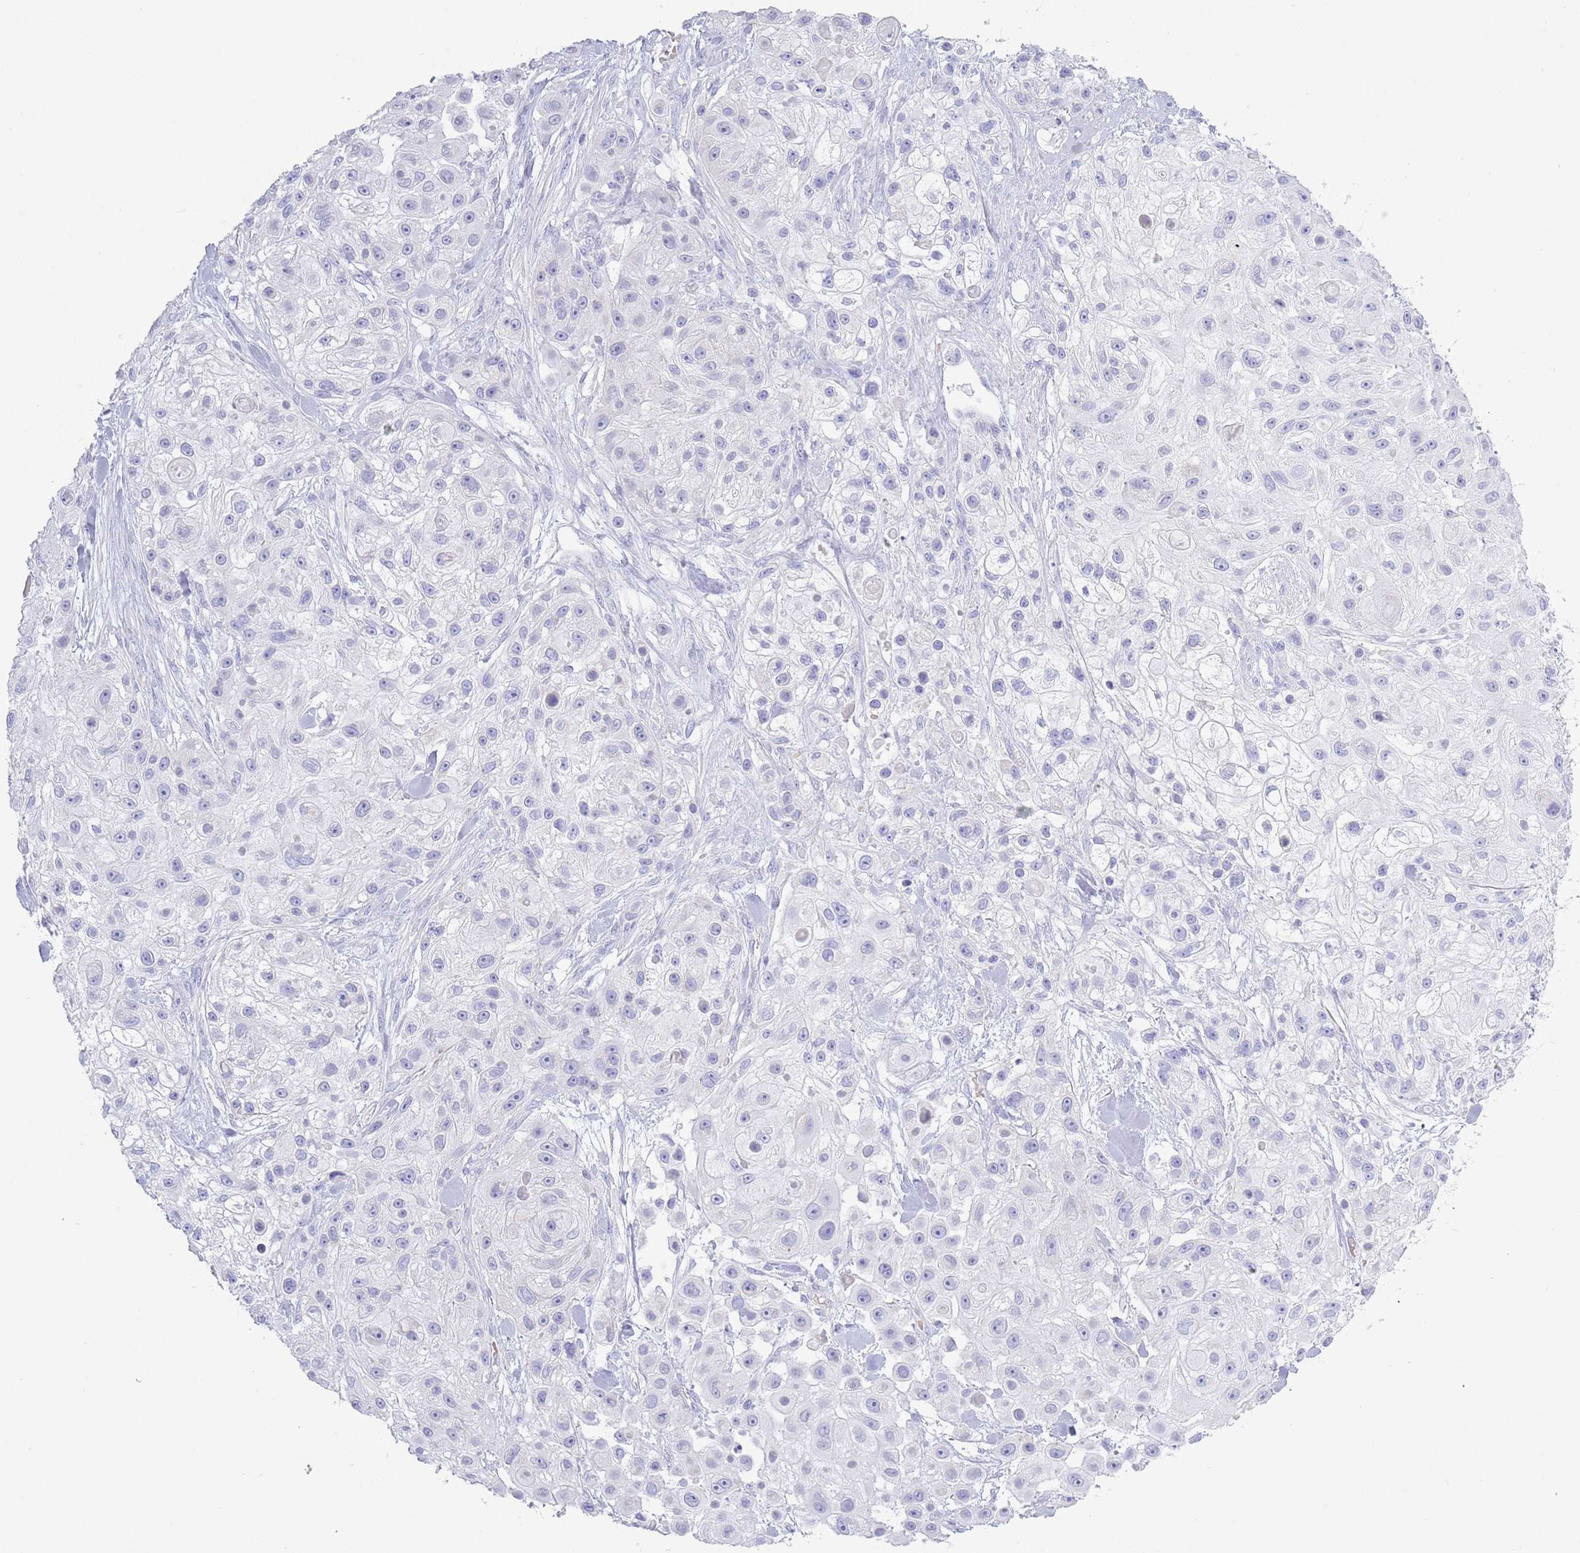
{"staining": {"intensity": "negative", "quantity": "none", "location": "none"}, "tissue": "skin cancer", "cell_type": "Tumor cells", "image_type": "cancer", "snomed": [{"axis": "morphology", "description": "Squamous cell carcinoma, NOS"}, {"axis": "topography", "description": "Skin"}], "caption": "The image displays no staining of tumor cells in skin squamous cell carcinoma. (Brightfield microscopy of DAB IHC at high magnification).", "gene": "ACR", "patient": {"sex": "male", "age": 67}}